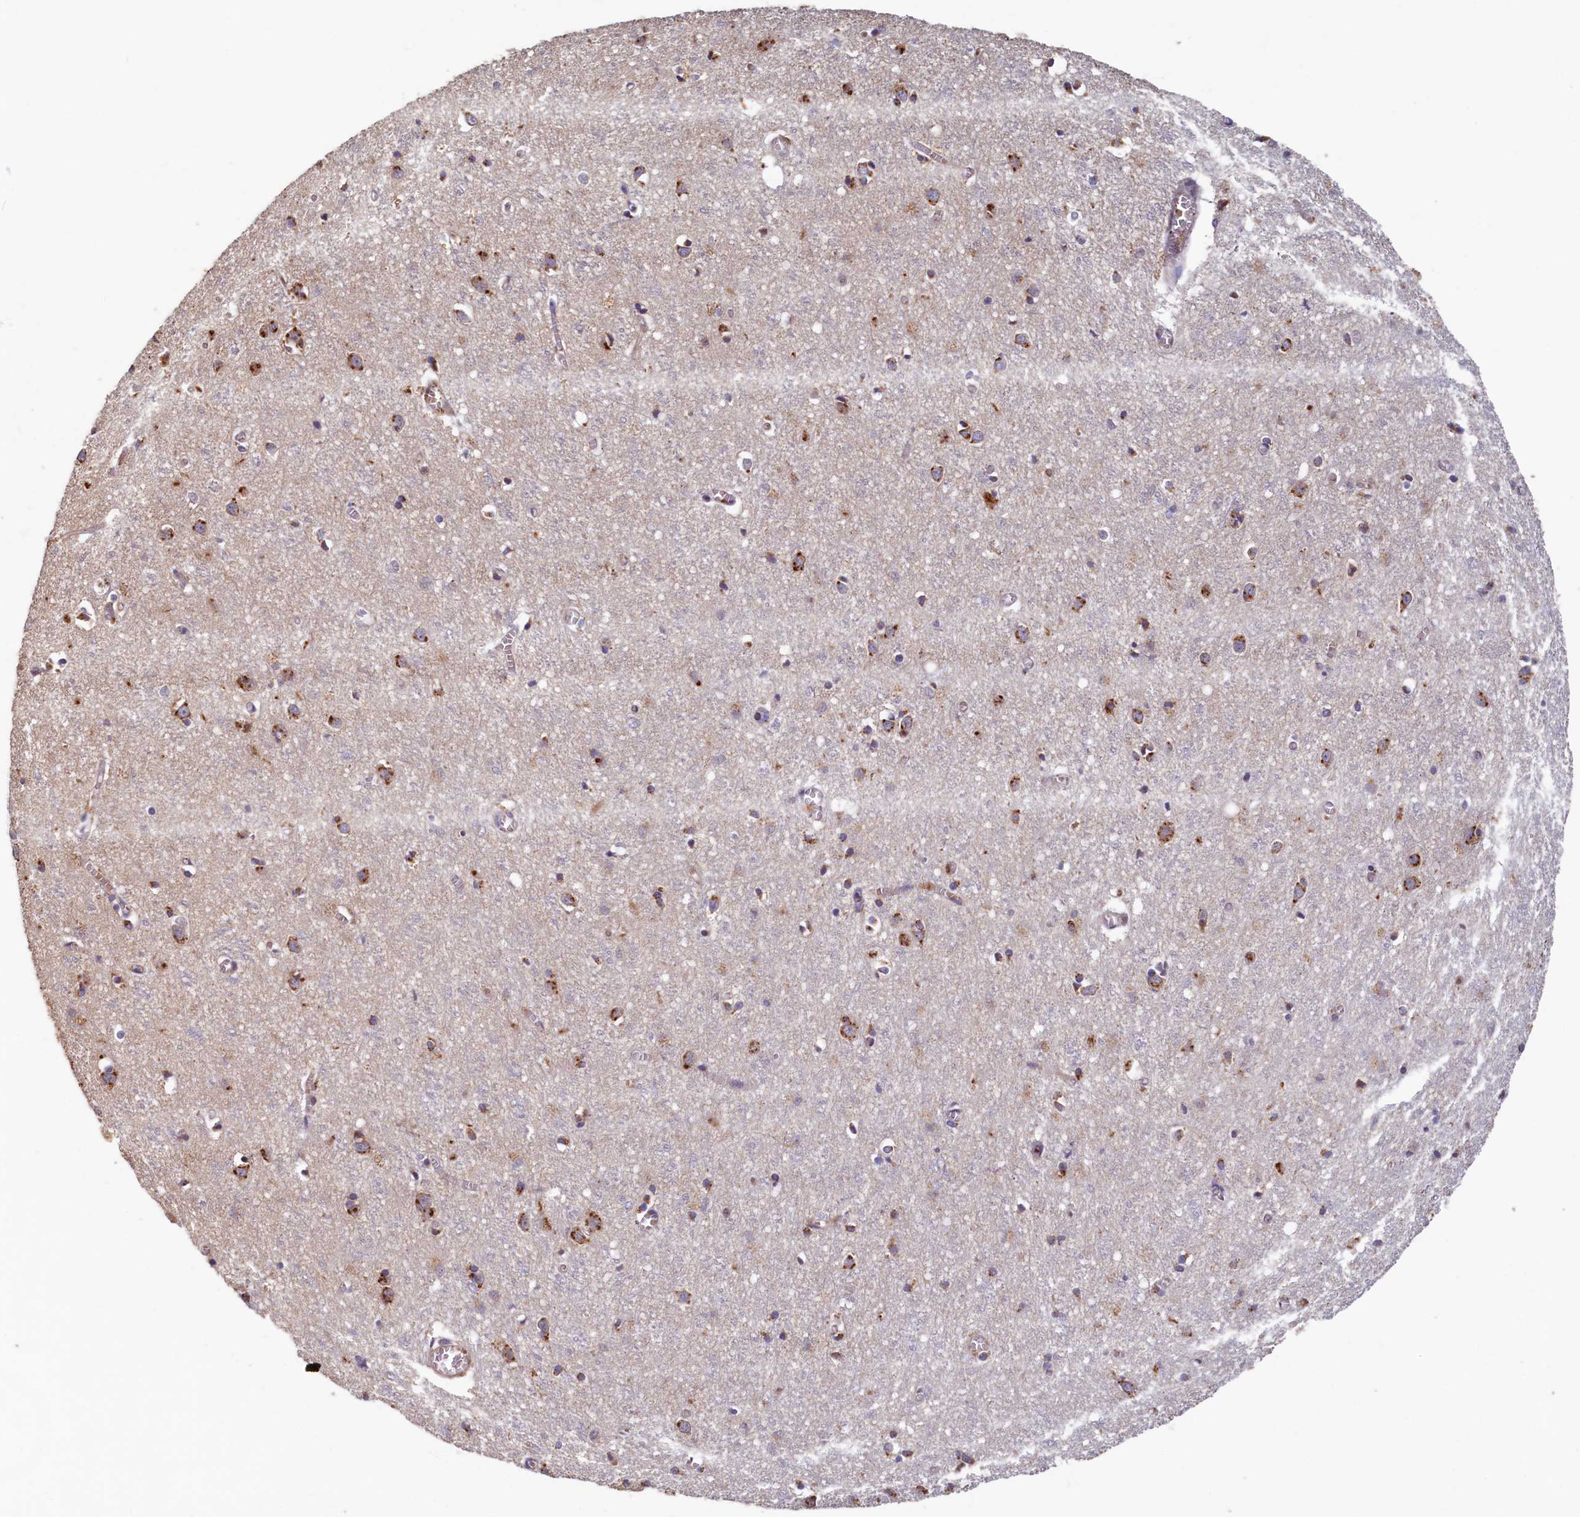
{"staining": {"intensity": "negative", "quantity": "none", "location": "none"}, "tissue": "cerebral cortex", "cell_type": "Endothelial cells", "image_type": "normal", "snomed": [{"axis": "morphology", "description": "Normal tissue, NOS"}, {"axis": "topography", "description": "Cerebral cortex"}], "caption": "Endothelial cells are negative for protein expression in normal human cerebral cortex. (DAB (3,3'-diaminobenzidine) IHC, high magnification).", "gene": "TMEM181", "patient": {"sex": "female", "age": 64}}